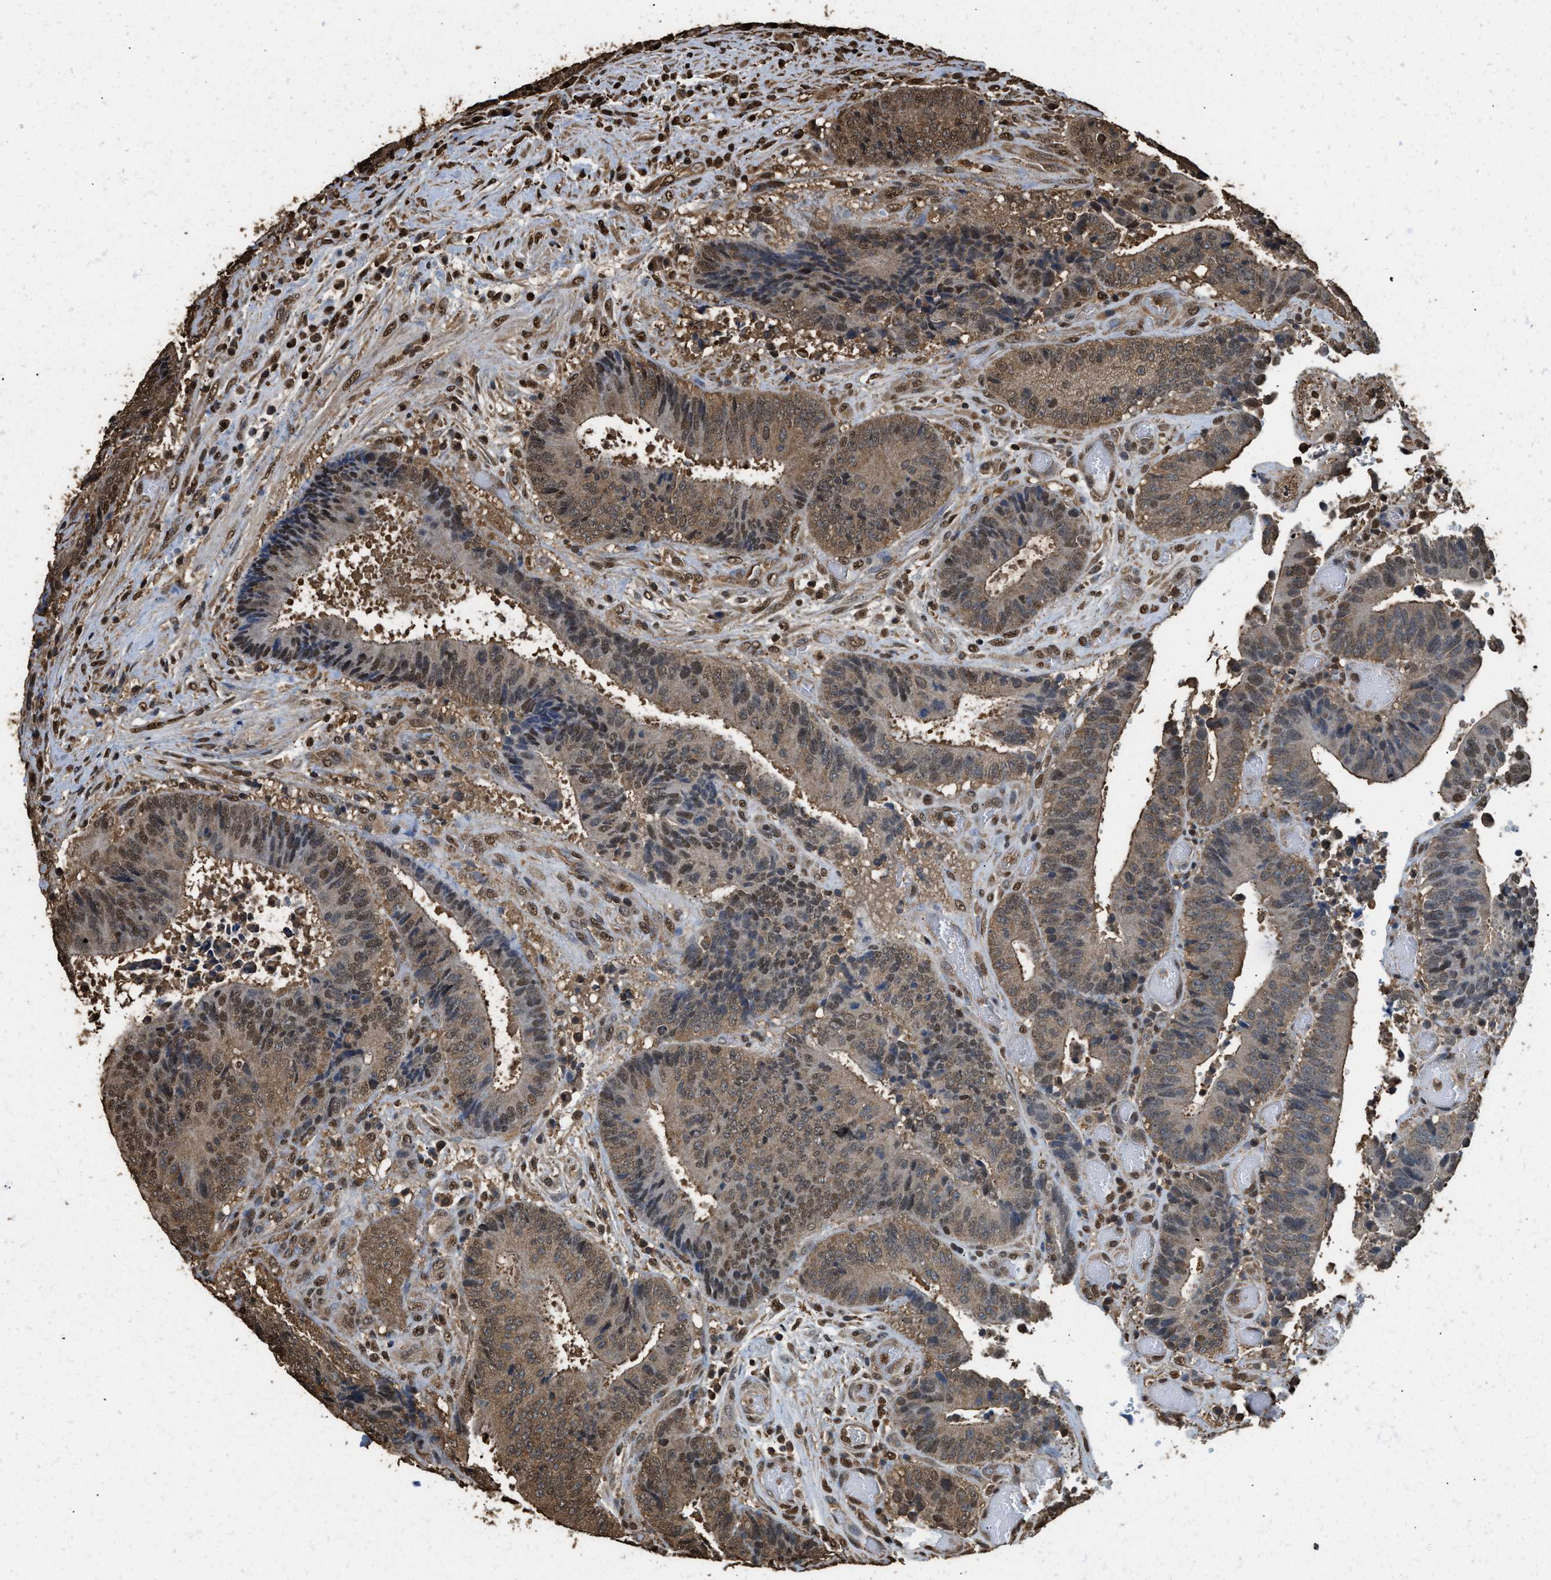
{"staining": {"intensity": "moderate", "quantity": ">75%", "location": "cytoplasmic/membranous,nuclear"}, "tissue": "colorectal cancer", "cell_type": "Tumor cells", "image_type": "cancer", "snomed": [{"axis": "morphology", "description": "Adenocarcinoma, NOS"}, {"axis": "topography", "description": "Rectum"}], "caption": "There is medium levels of moderate cytoplasmic/membranous and nuclear positivity in tumor cells of adenocarcinoma (colorectal), as demonstrated by immunohistochemical staining (brown color).", "gene": "GAPDH", "patient": {"sex": "male", "age": 72}}